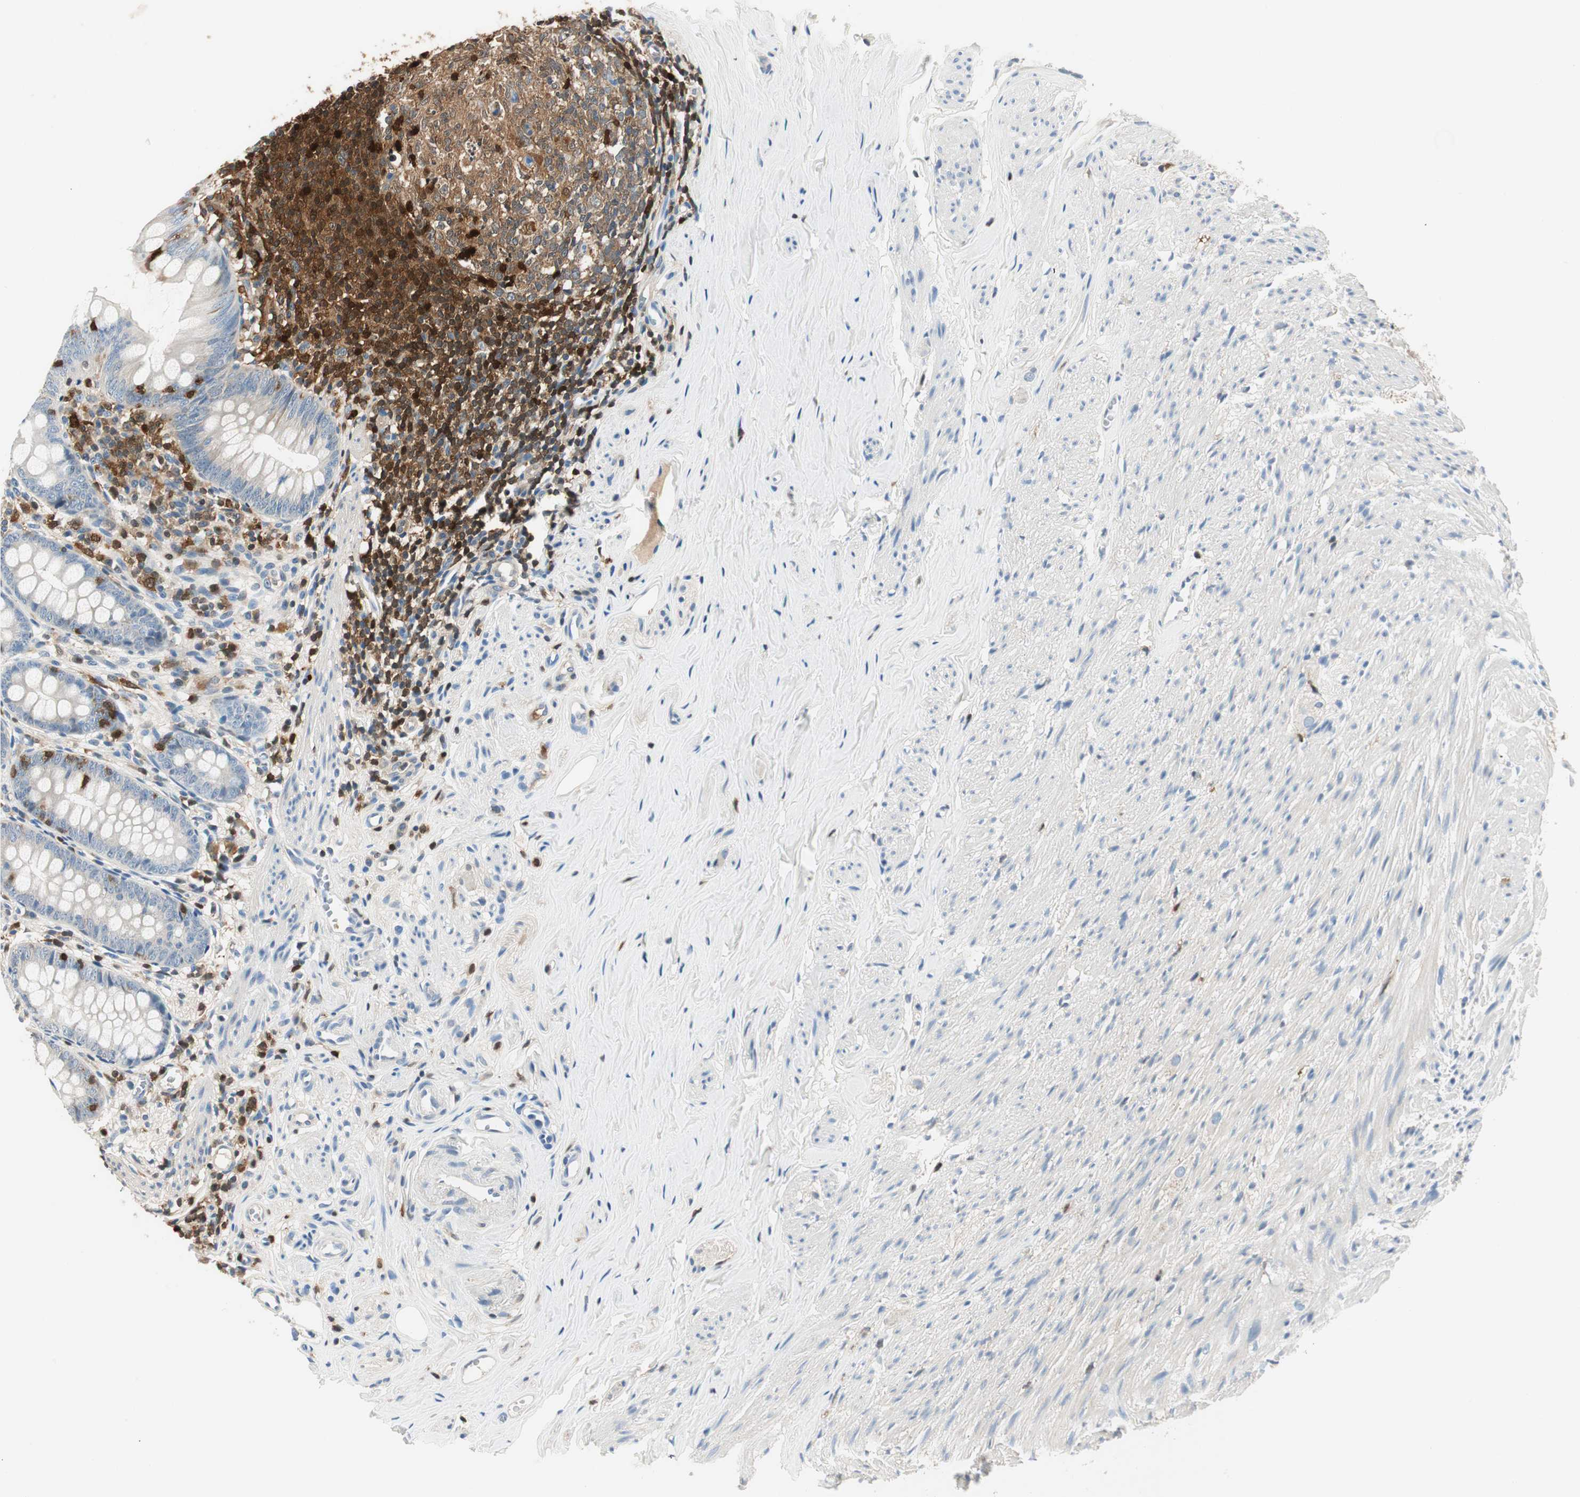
{"staining": {"intensity": "negative", "quantity": "none", "location": "none"}, "tissue": "appendix", "cell_type": "Glandular cells", "image_type": "normal", "snomed": [{"axis": "morphology", "description": "Normal tissue, NOS"}, {"axis": "topography", "description": "Appendix"}], "caption": "DAB immunohistochemical staining of unremarkable appendix demonstrates no significant positivity in glandular cells.", "gene": "COTL1", "patient": {"sex": "female", "age": 77}}